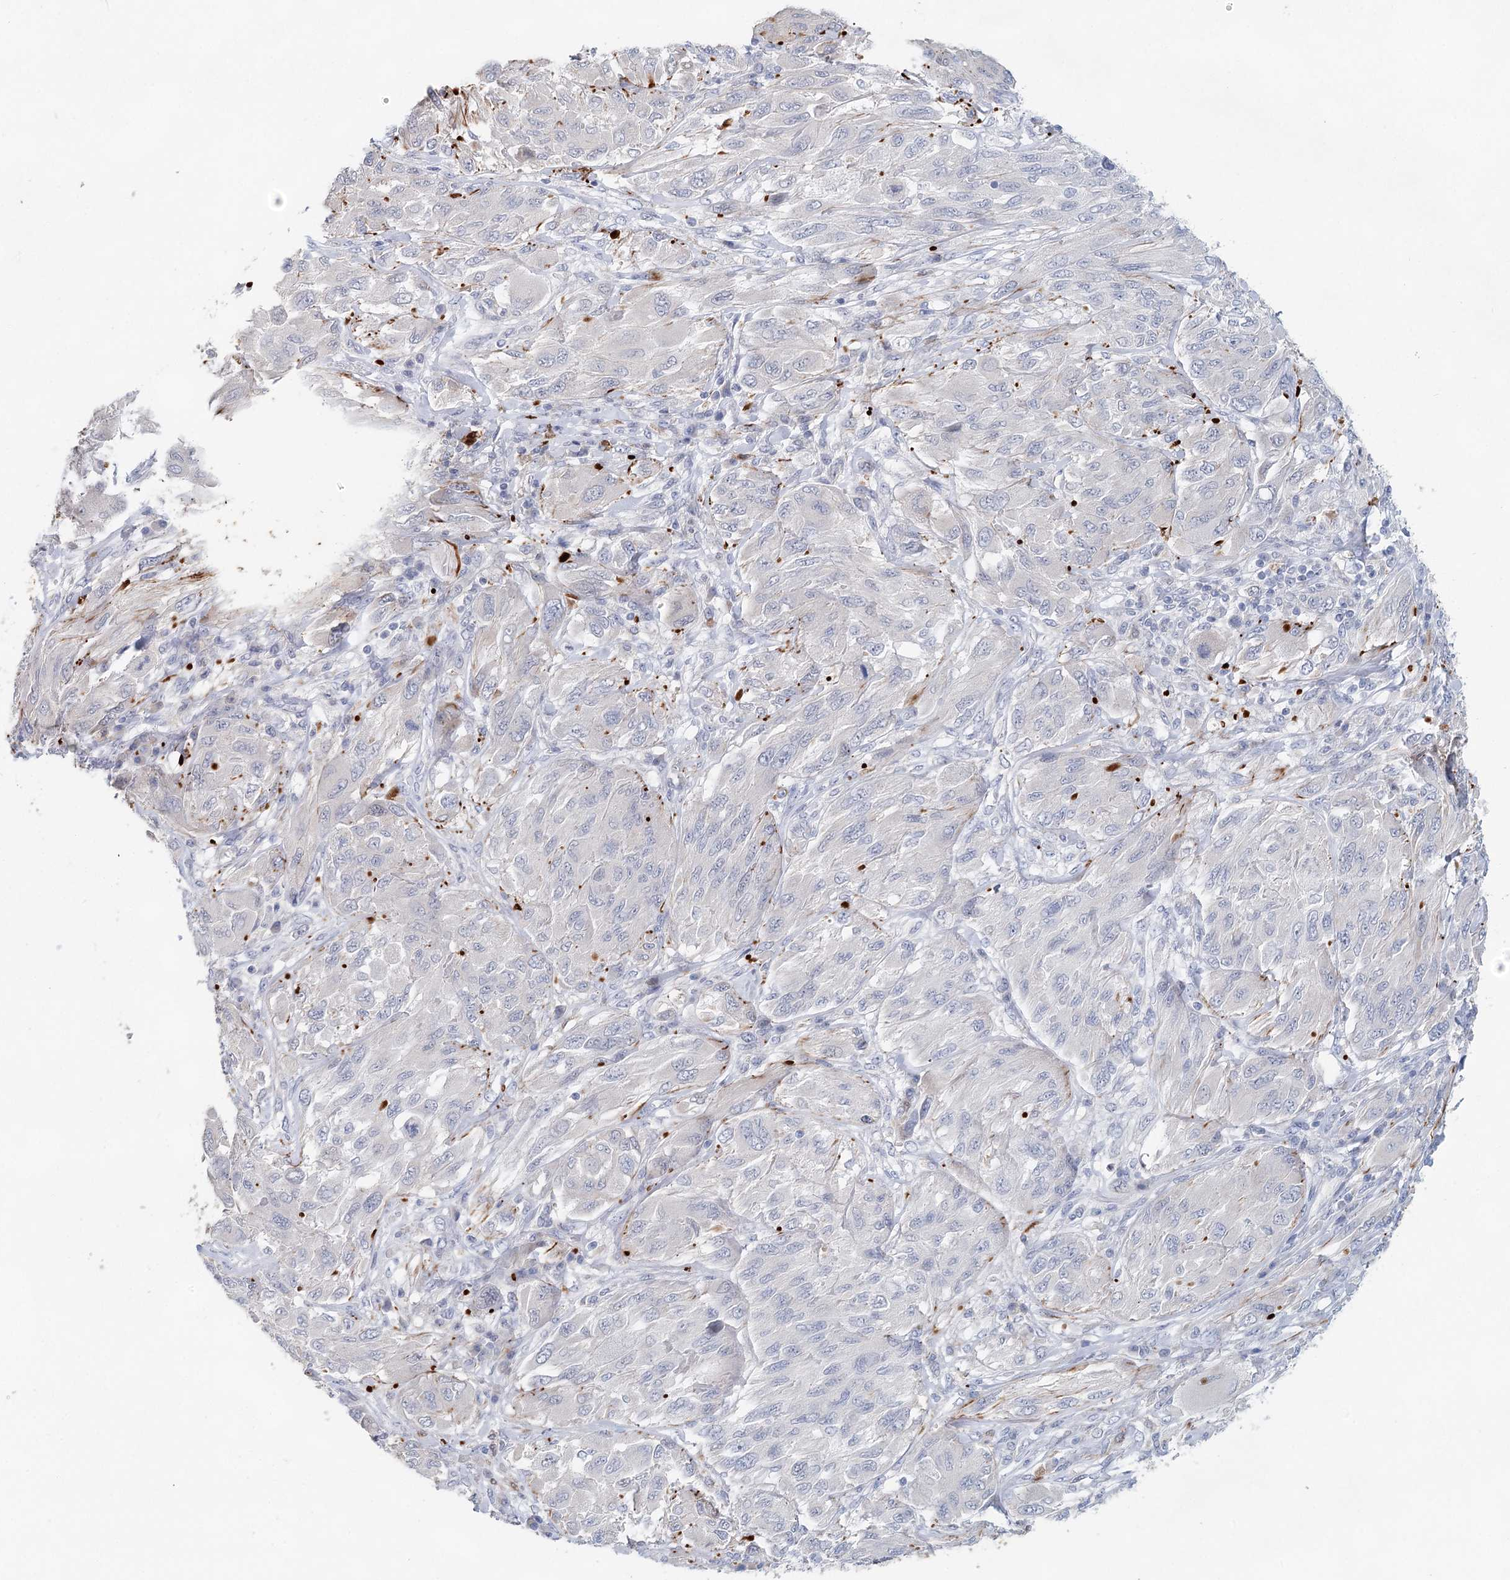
{"staining": {"intensity": "negative", "quantity": "none", "location": "none"}, "tissue": "melanoma", "cell_type": "Tumor cells", "image_type": "cancer", "snomed": [{"axis": "morphology", "description": "Malignant melanoma, NOS"}, {"axis": "topography", "description": "Skin"}], "caption": "Photomicrograph shows no protein expression in tumor cells of melanoma tissue.", "gene": "SLC19A3", "patient": {"sex": "female", "age": 91}}